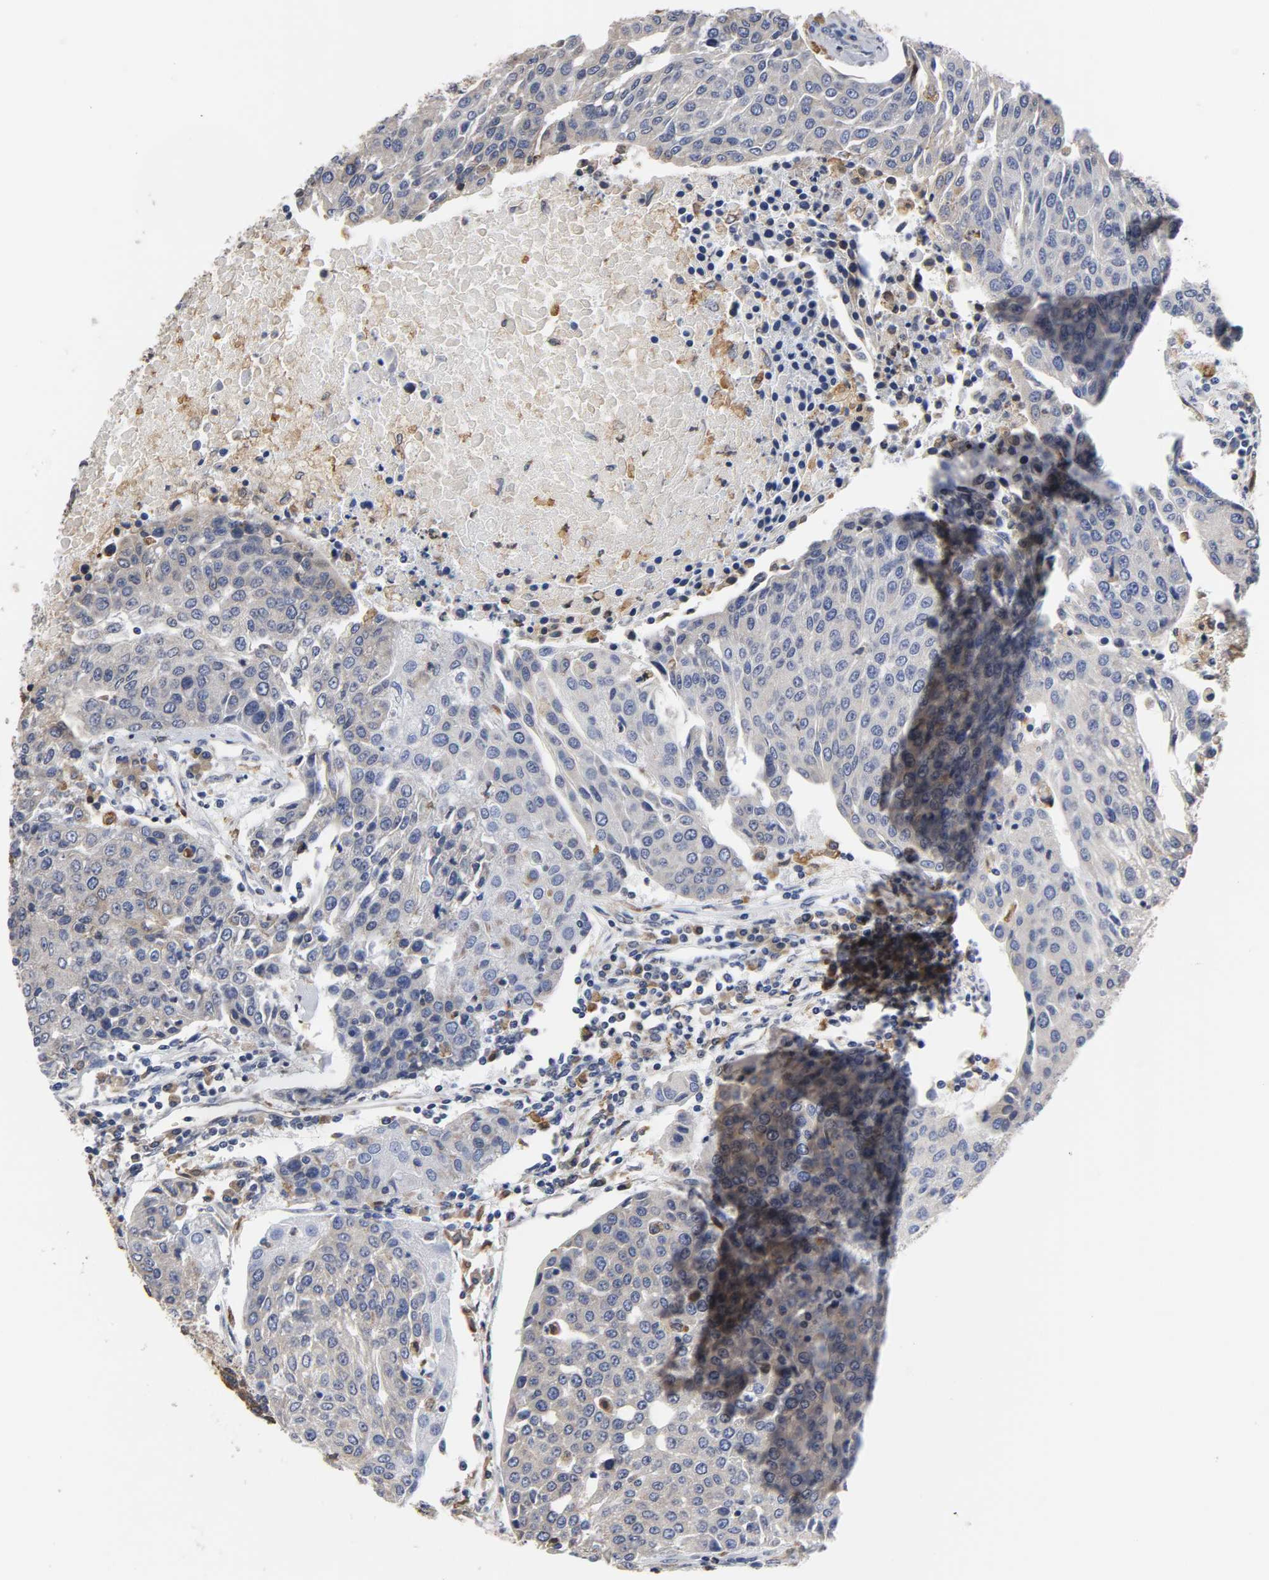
{"staining": {"intensity": "negative", "quantity": "none", "location": "none"}, "tissue": "urothelial cancer", "cell_type": "Tumor cells", "image_type": "cancer", "snomed": [{"axis": "morphology", "description": "Urothelial carcinoma, High grade"}, {"axis": "topography", "description": "Urinary bladder"}], "caption": "Immunohistochemistry (IHC) of human high-grade urothelial carcinoma exhibits no staining in tumor cells.", "gene": "HCK", "patient": {"sex": "female", "age": 85}}